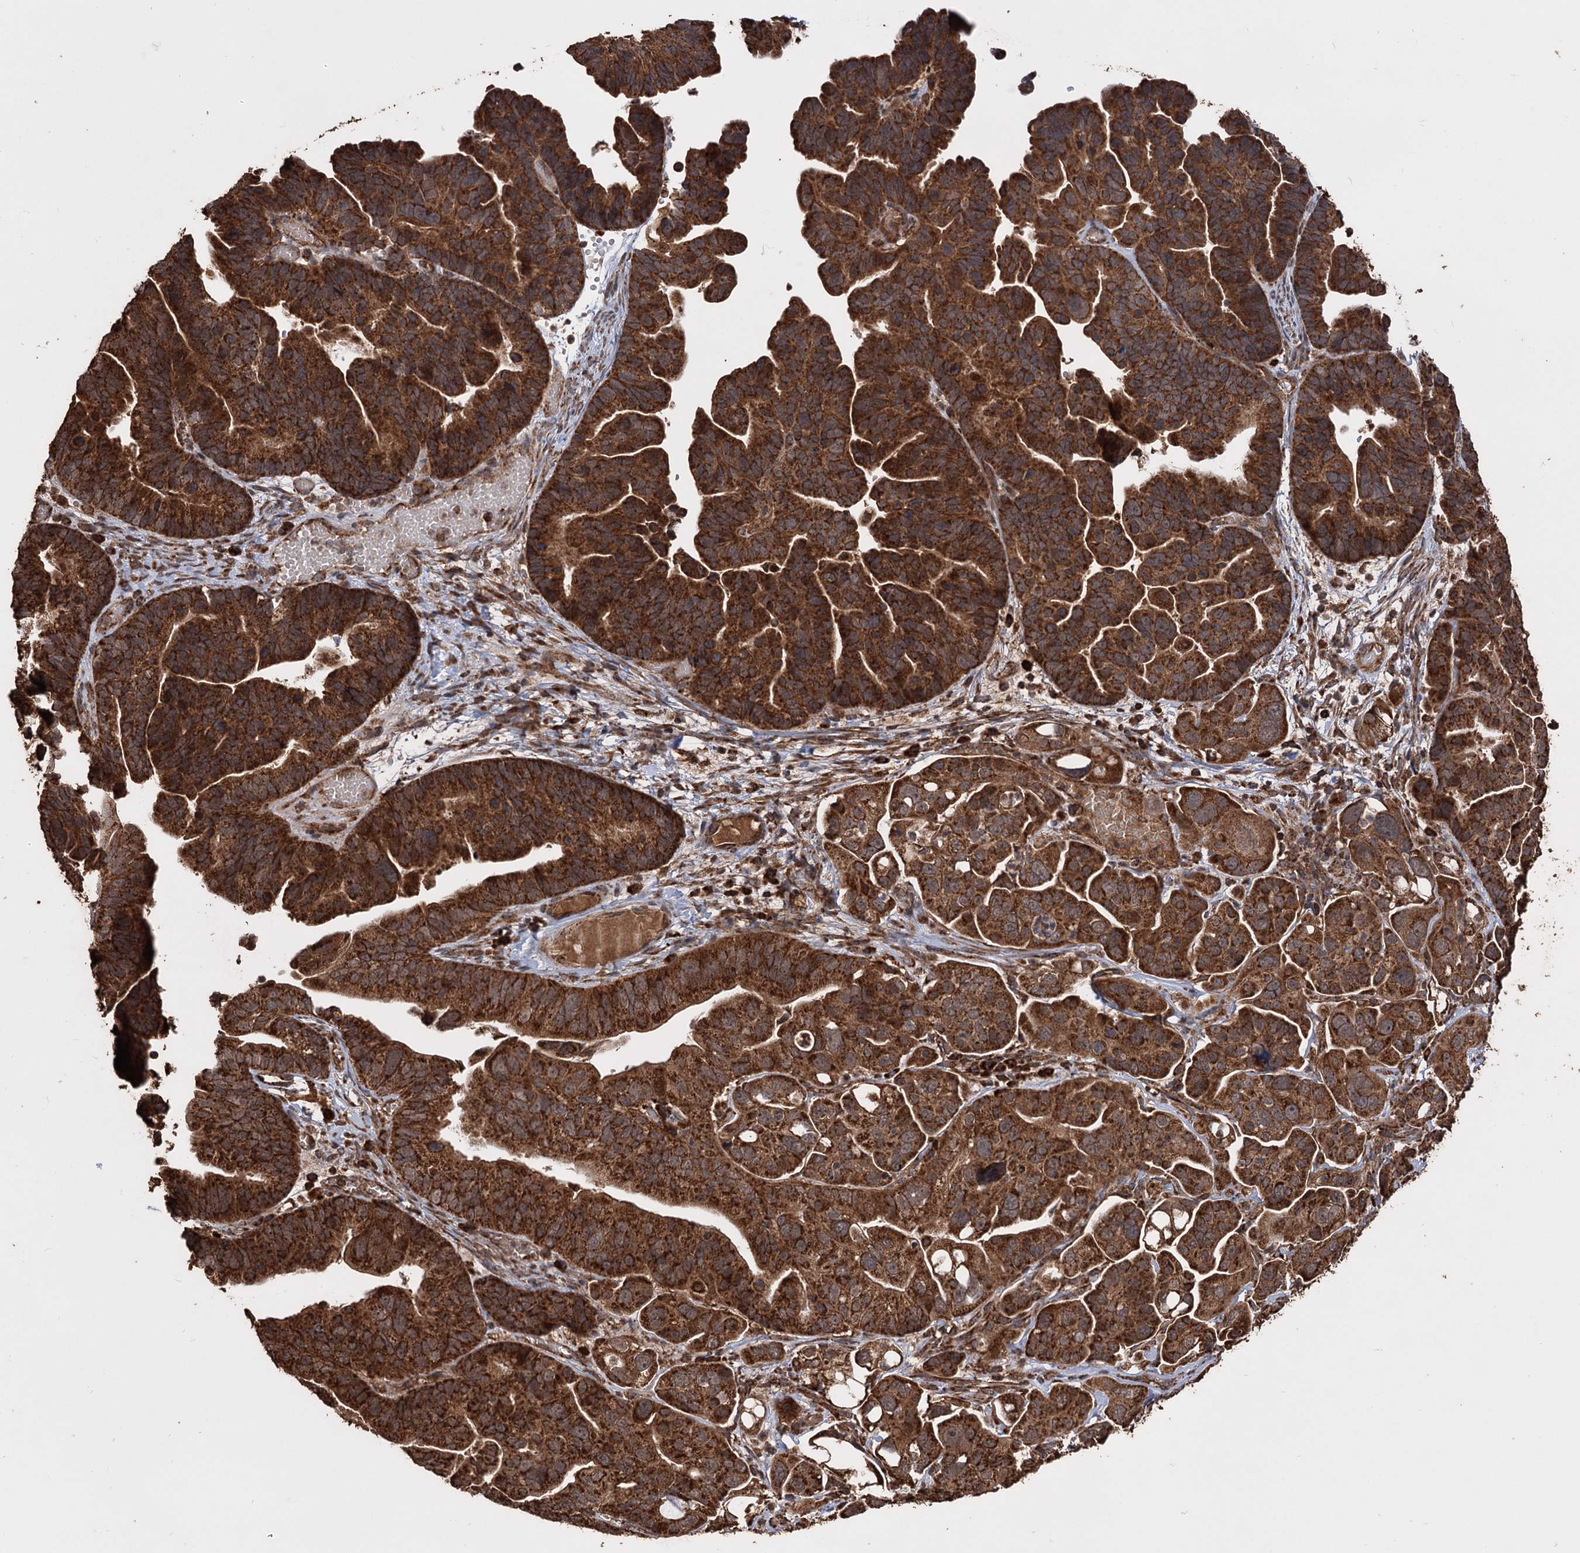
{"staining": {"intensity": "strong", "quantity": ">75%", "location": "cytoplasmic/membranous"}, "tissue": "ovarian cancer", "cell_type": "Tumor cells", "image_type": "cancer", "snomed": [{"axis": "morphology", "description": "Cystadenocarcinoma, serous, NOS"}, {"axis": "topography", "description": "Ovary"}], "caption": "Ovarian cancer was stained to show a protein in brown. There is high levels of strong cytoplasmic/membranous expression in approximately >75% of tumor cells.", "gene": "IPO4", "patient": {"sex": "female", "age": 56}}